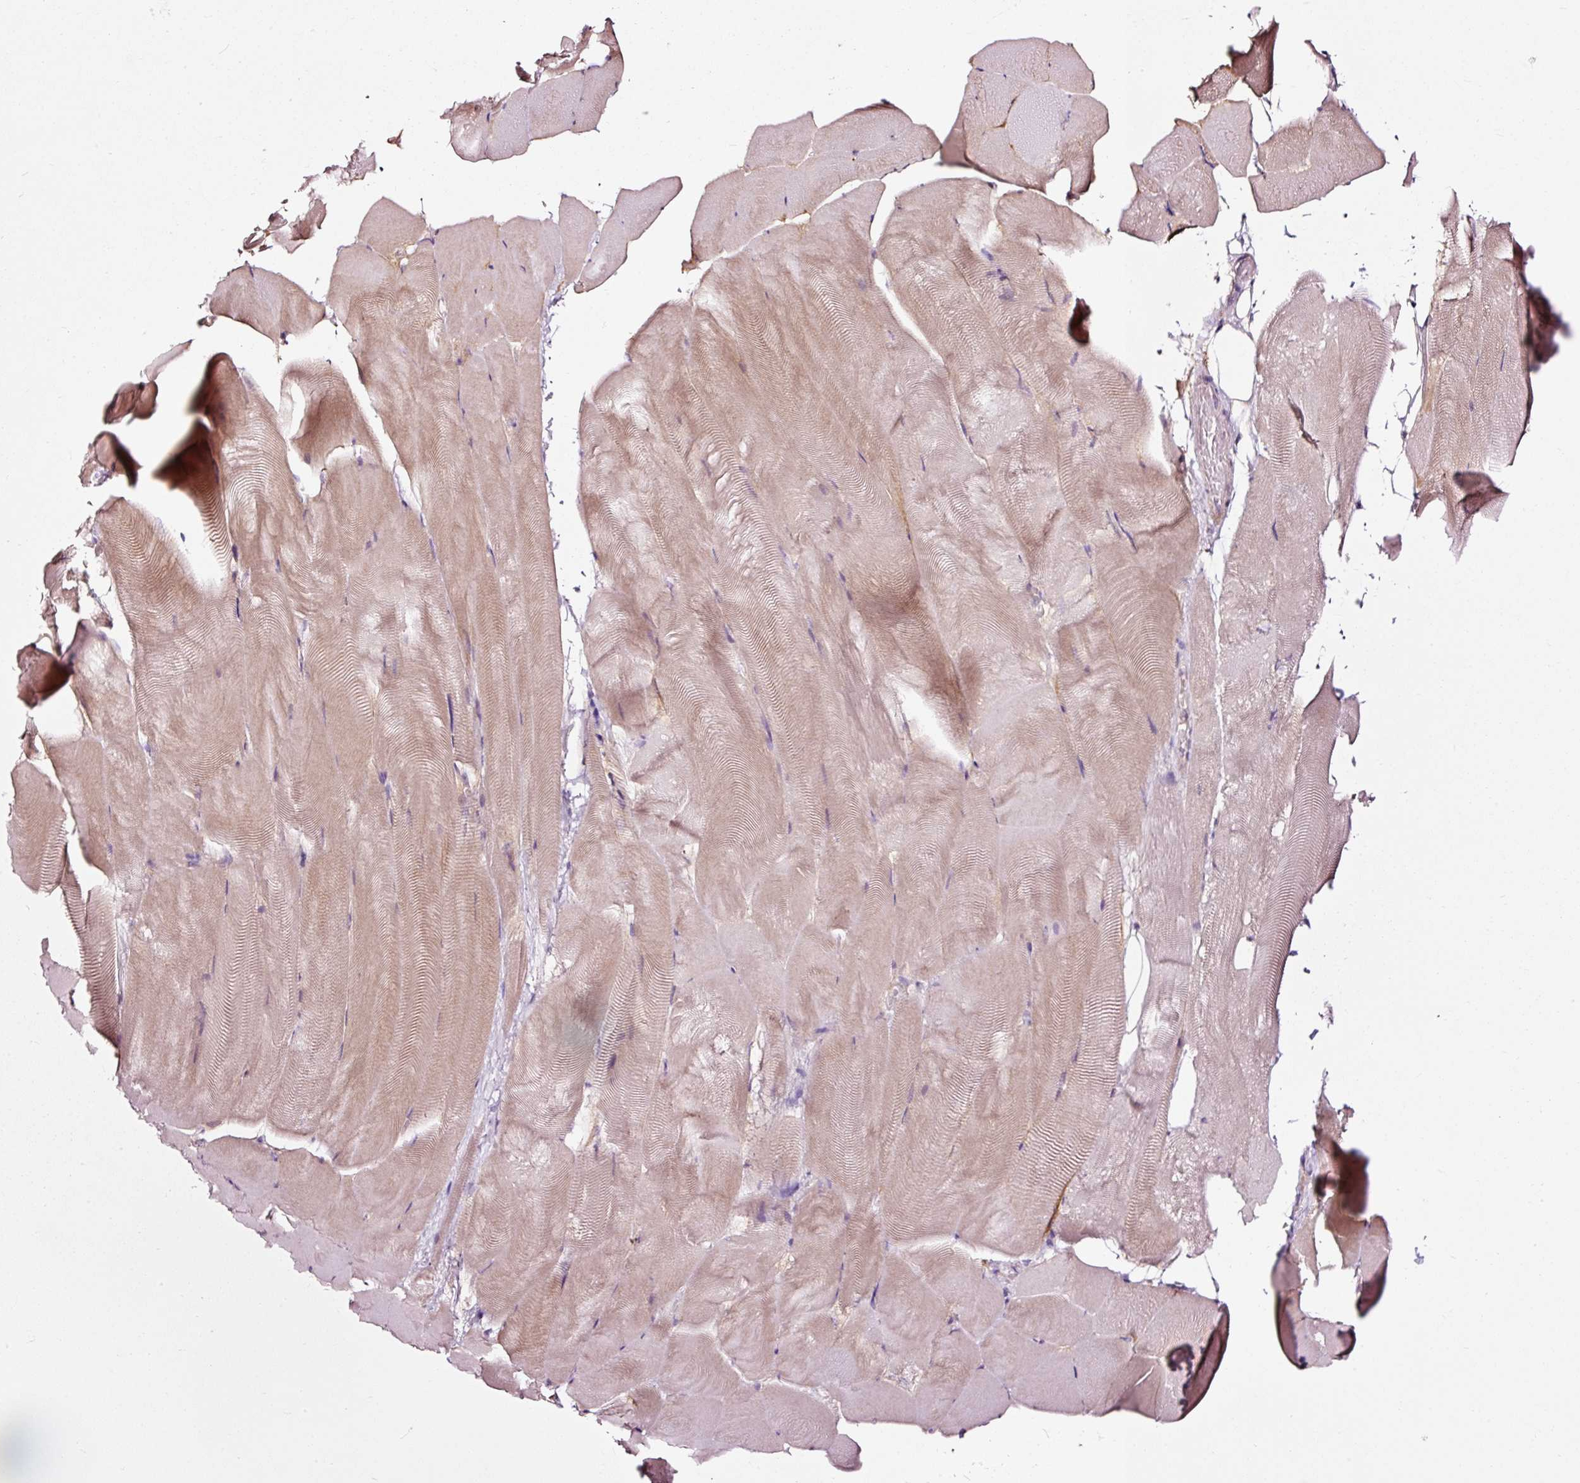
{"staining": {"intensity": "moderate", "quantity": "25%-75%", "location": "cytoplasmic/membranous"}, "tissue": "skeletal muscle", "cell_type": "Myocytes", "image_type": "normal", "snomed": [{"axis": "morphology", "description": "Normal tissue, NOS"}, {"axis": "topography", "description": "Skeletal muscle"}], "caption": "Protein positivity by IHC reveals moderate cytoplasmic/membranous positivity in approximately 25%-75% of myocytes in benign skeletal muscle.", "gene": "UTP14A", "patient": {"sex": "female", "age": 64}}